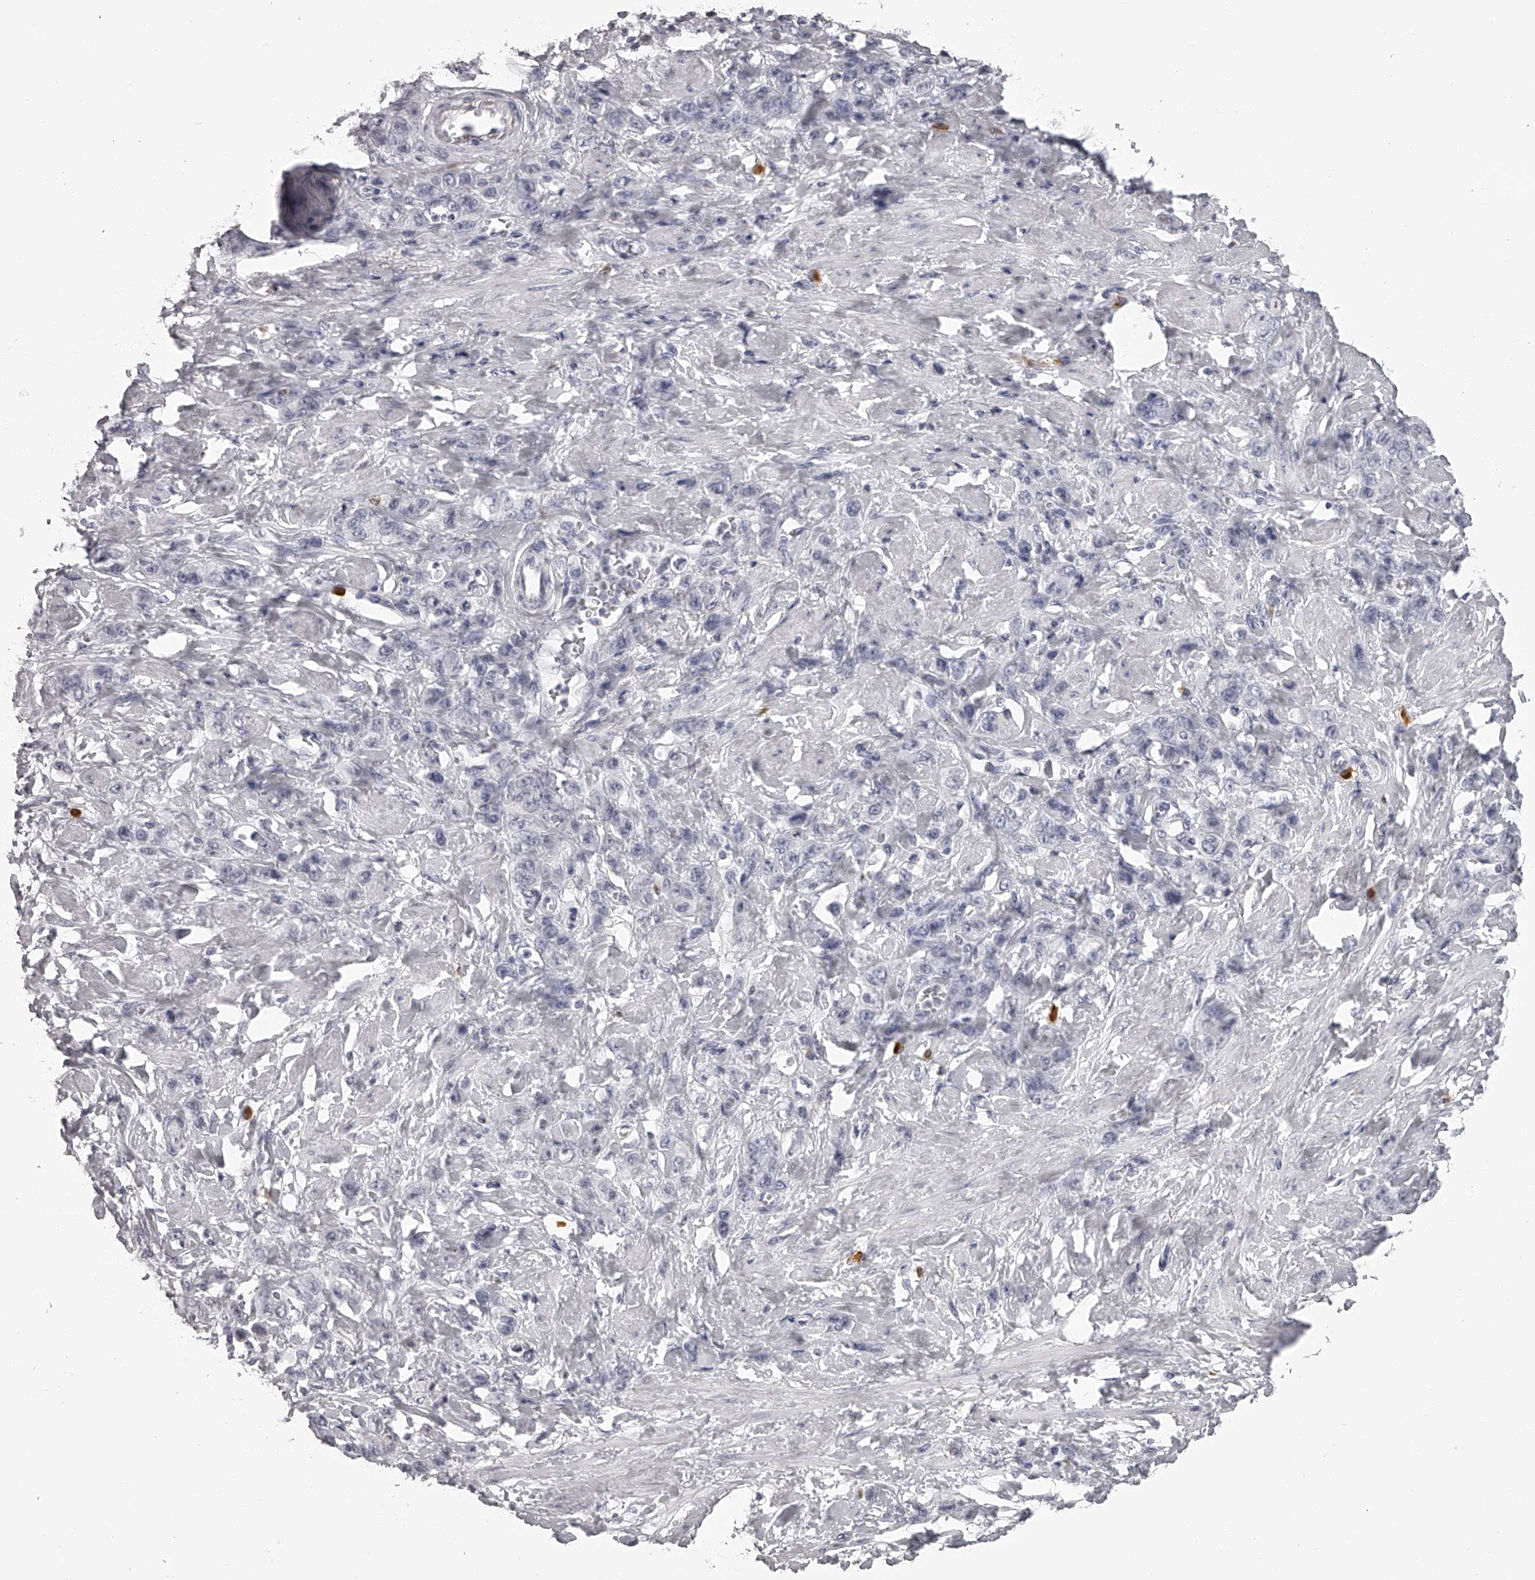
{"staining": {"intensity": "negative", "quantity": "none", "location": "none"}, "tissue": "stomach cancer", "cell_type": "Tumor cells", "image_type": "cancer", "snomed": [{"axis": "morphology", "description": "Adenocarcinoma, NOS"}, {"axis": "topography", "description": "Stomach"}], "caption": "High power microscopy histopathology image of an immunohistochemistry histopathology image of stomach cancer, revealing no significant staining in tumor cells.", "gene": "SEC11C", "patient": {"sex": "male", "age": 82}}